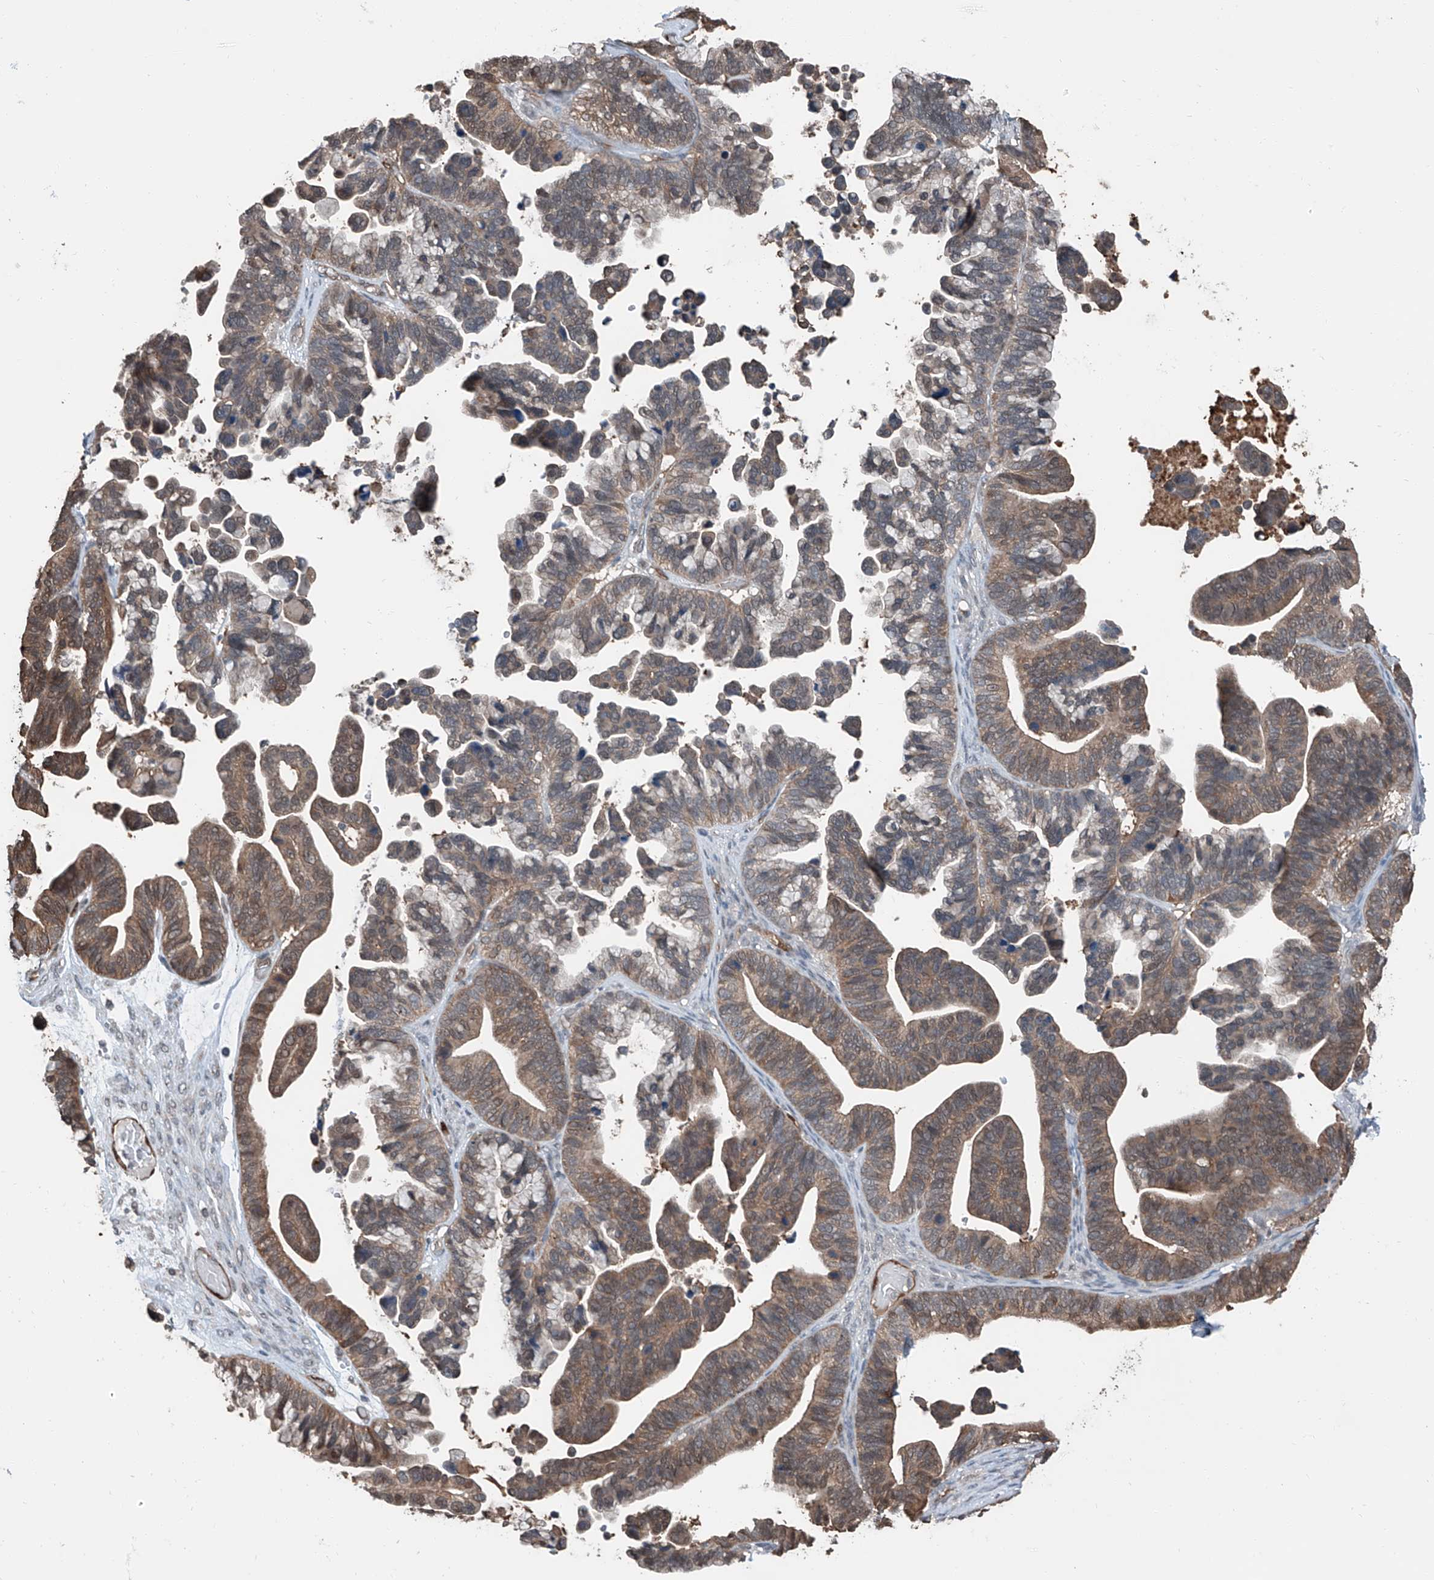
{"staining": {"intensity": "moderate", "quantity": "25%-75%", "location": "cytoplasmic/membranous,nuclear"}, "tissue": "ovarian cancer", "cell_type": "Tumor cells", "image_type": "cancer", "snomed": [{"axis": "morphology", "description": "Cystadenocarcinoma, serous, NOS"}, {"axis": "topography", "description": "Ovary"}], "caption": "Moderate cytoplasmic/membranous and nuclear positivity is seen in about 25%-75% of tumor cells in serous cystadenocarcinoma (ovarian).", "gene": "HSPA6", "patient": {"sex": "female", "age": 56}}